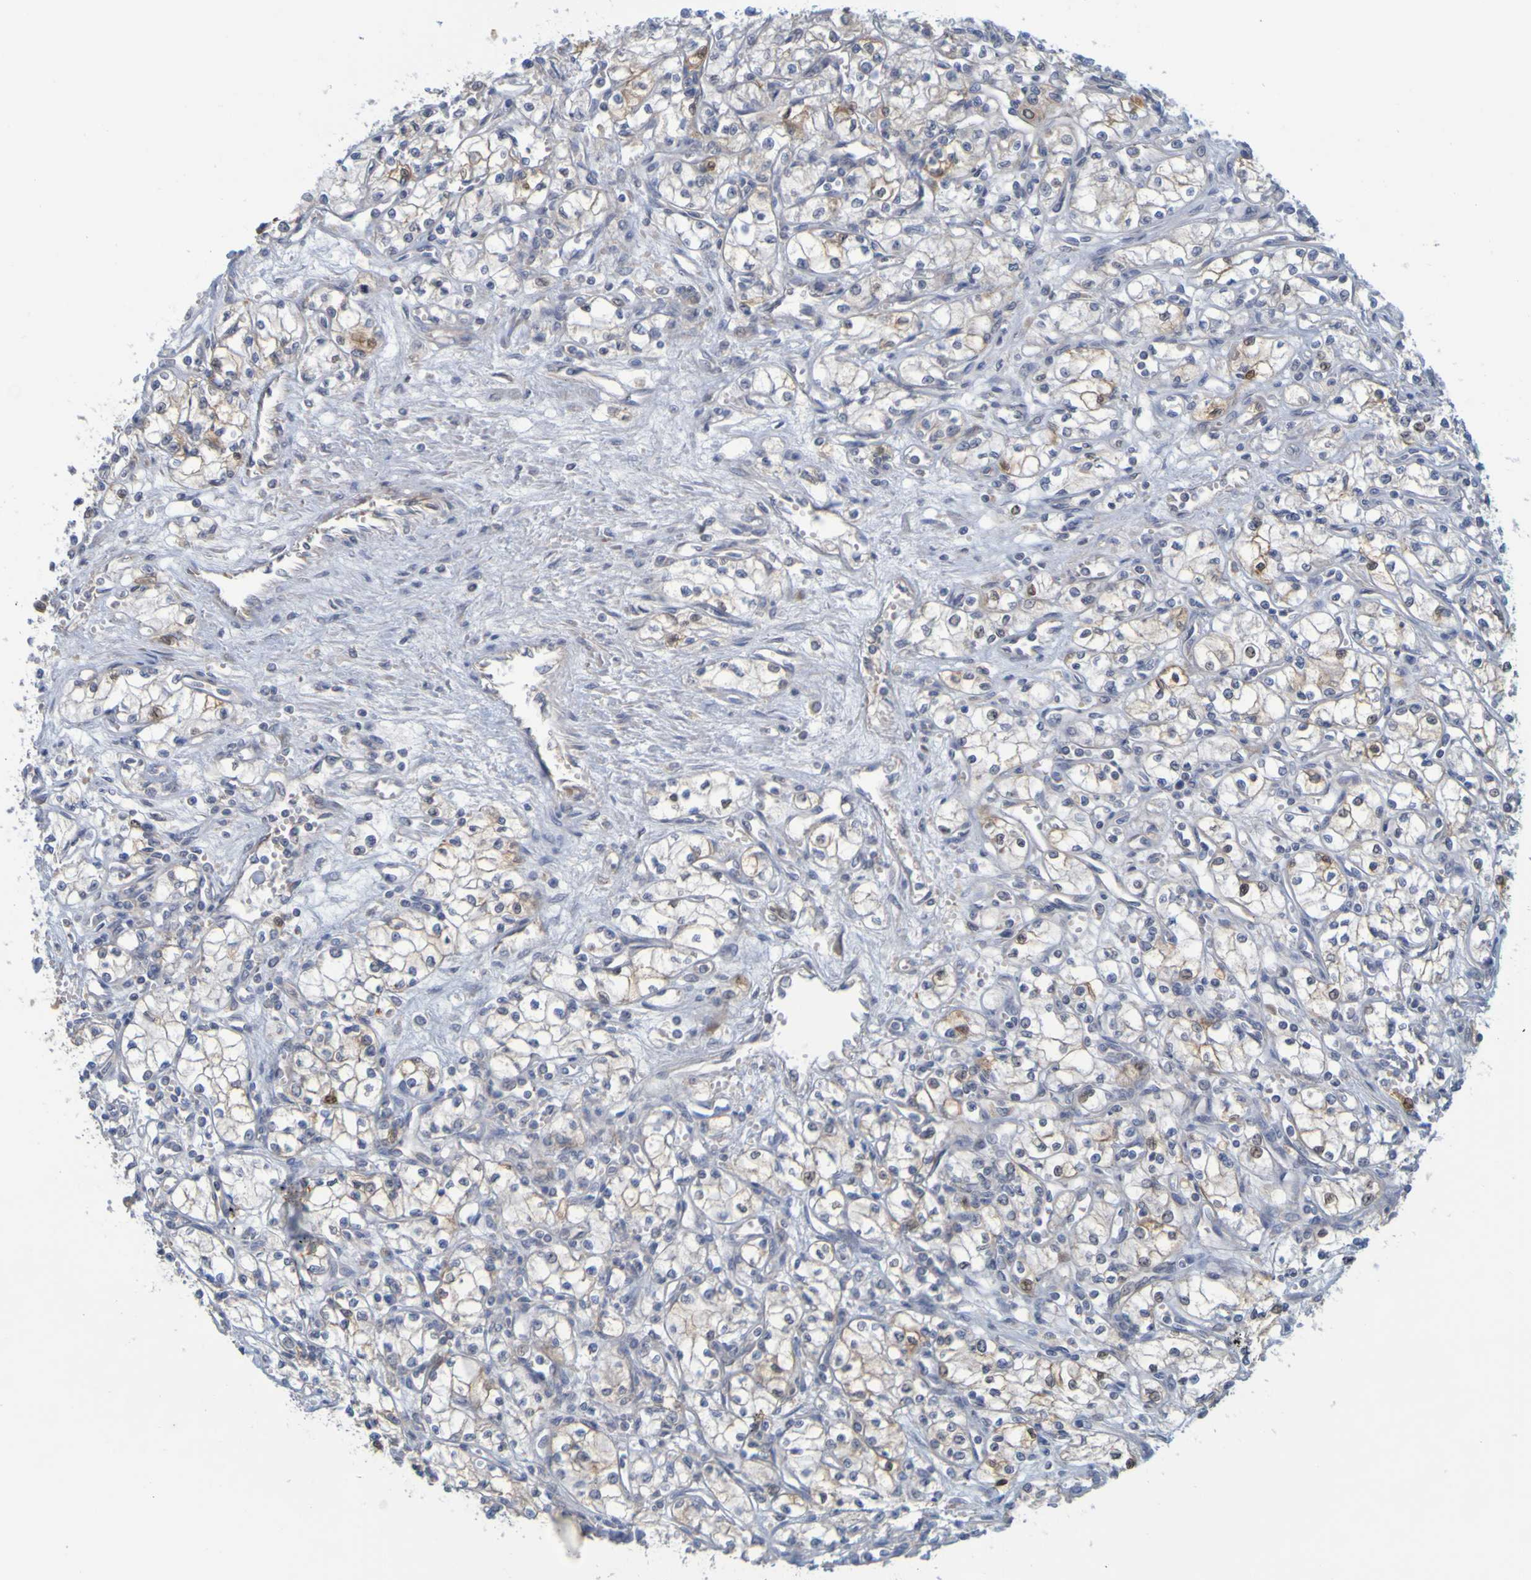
{"staining": {"intensity": "moderate", "quantity": "25%-75%", "location": "cytoplasmic/membranous"}, "tissue": "renal cancer", "cell_type": "Tumor cells", "image_type": "cancer", "snomed": [{"axis": "morphology", "description": "Normal tissue, NOS"}, {"axis": "morphology", "description": "Adenocarcinoma, NOS"}, {"axis": "topography", "description": "Kidney"}], "caption": "Protein staining reveals moderate cytoplasmic/membranous staining in approximately 25%-75% of tumor cells in adenocarcinoma (renal).", "gene": "MOGS", "patient": {"sex": "male", "age": 59}}